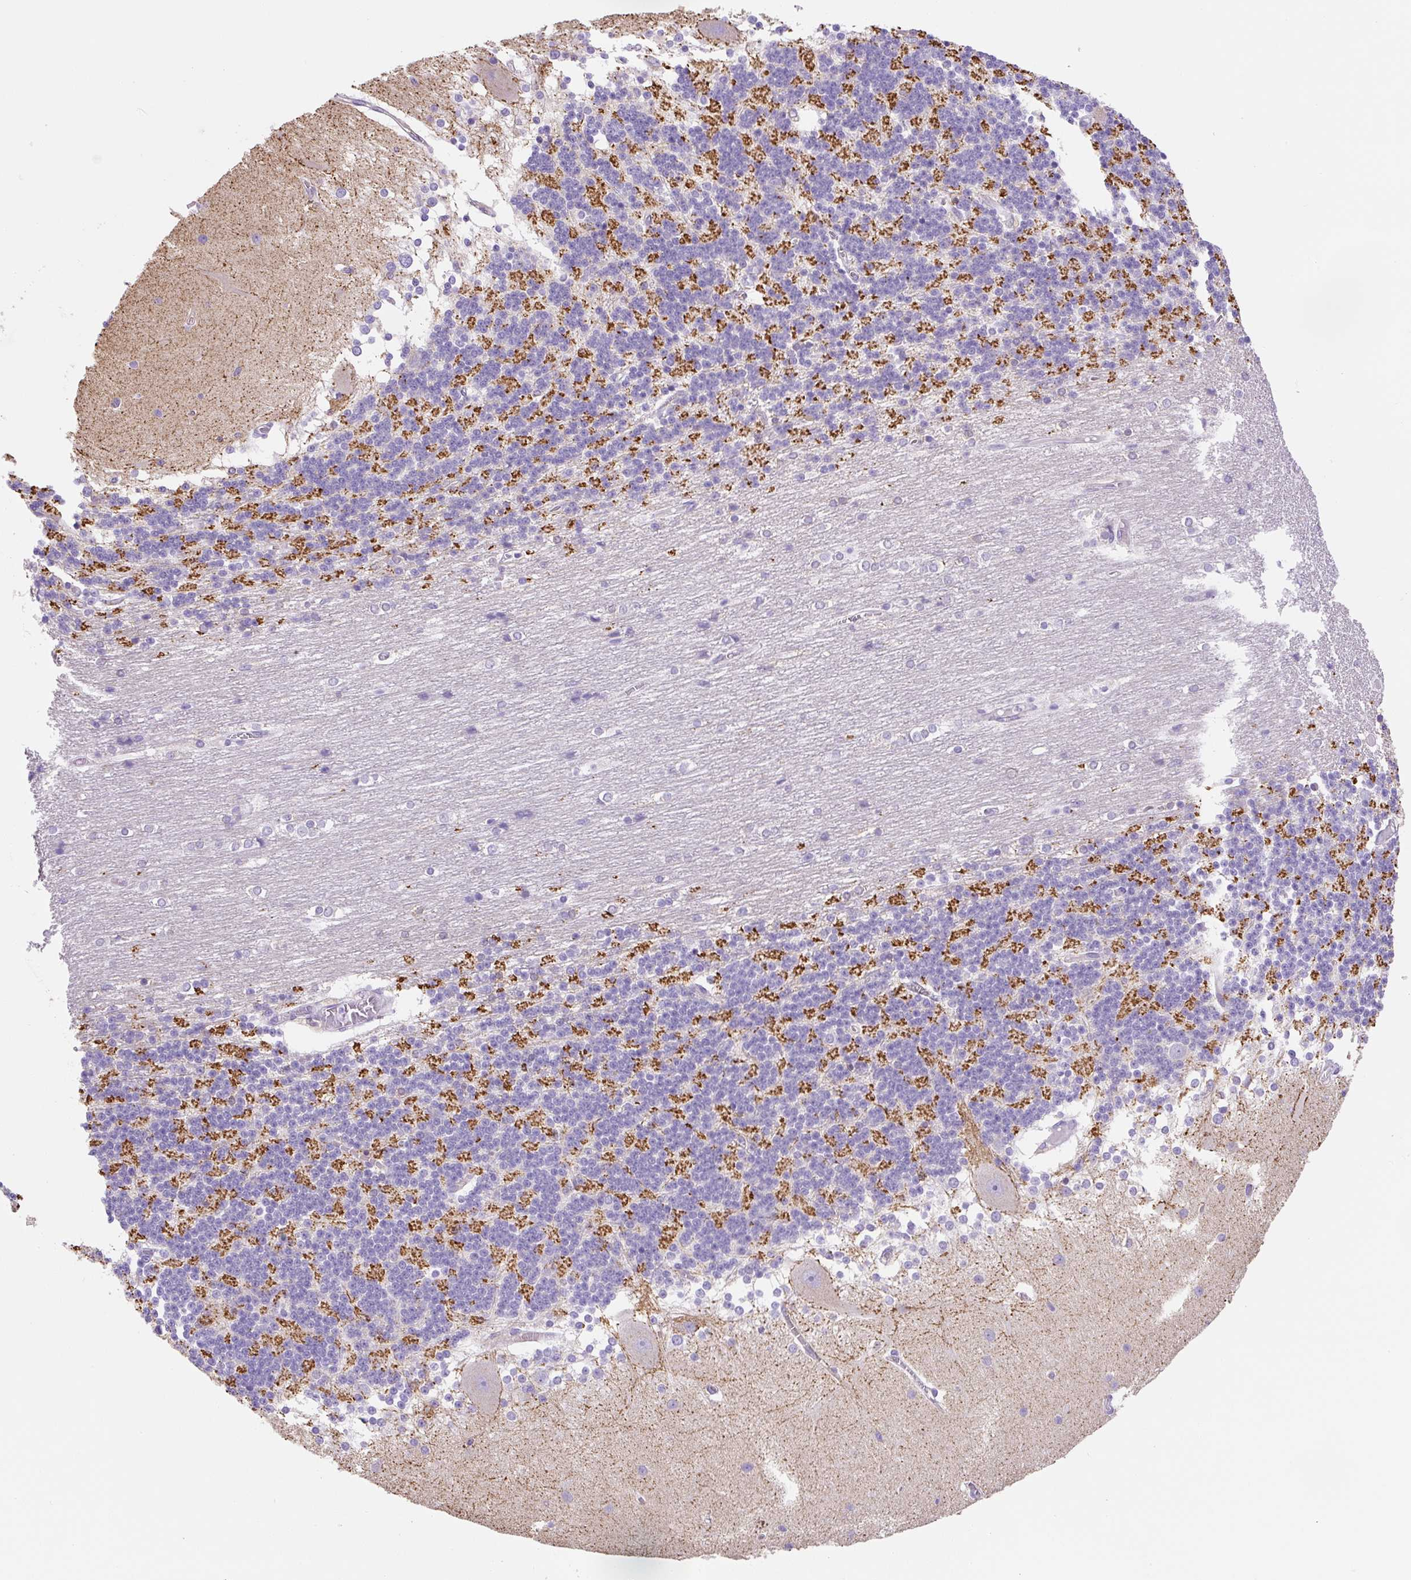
{"staining": {"intensity": "strong", "quantity": "25%-75%", "location": "cytoplasmic/membranous"}, "tissue": "cerebellum", "cell_type": "Cells in granular layer", "image_type": "normal", "snomed": [{"axis": "morphology", "description": "Normal tissue, NOS"}, {"axis": "topography", "description": "Cerebellum"}], "caption": "DAB (3,3'-diaminobenzidine) immunohistochemical staining of normal human cerebellum demonstrates strong cytoplasmic/membranous protein expression in approximately 25%-75% of cells in granular layer.", "gene": "ASB4", "patient": {"sex": "female", "age": 54}}